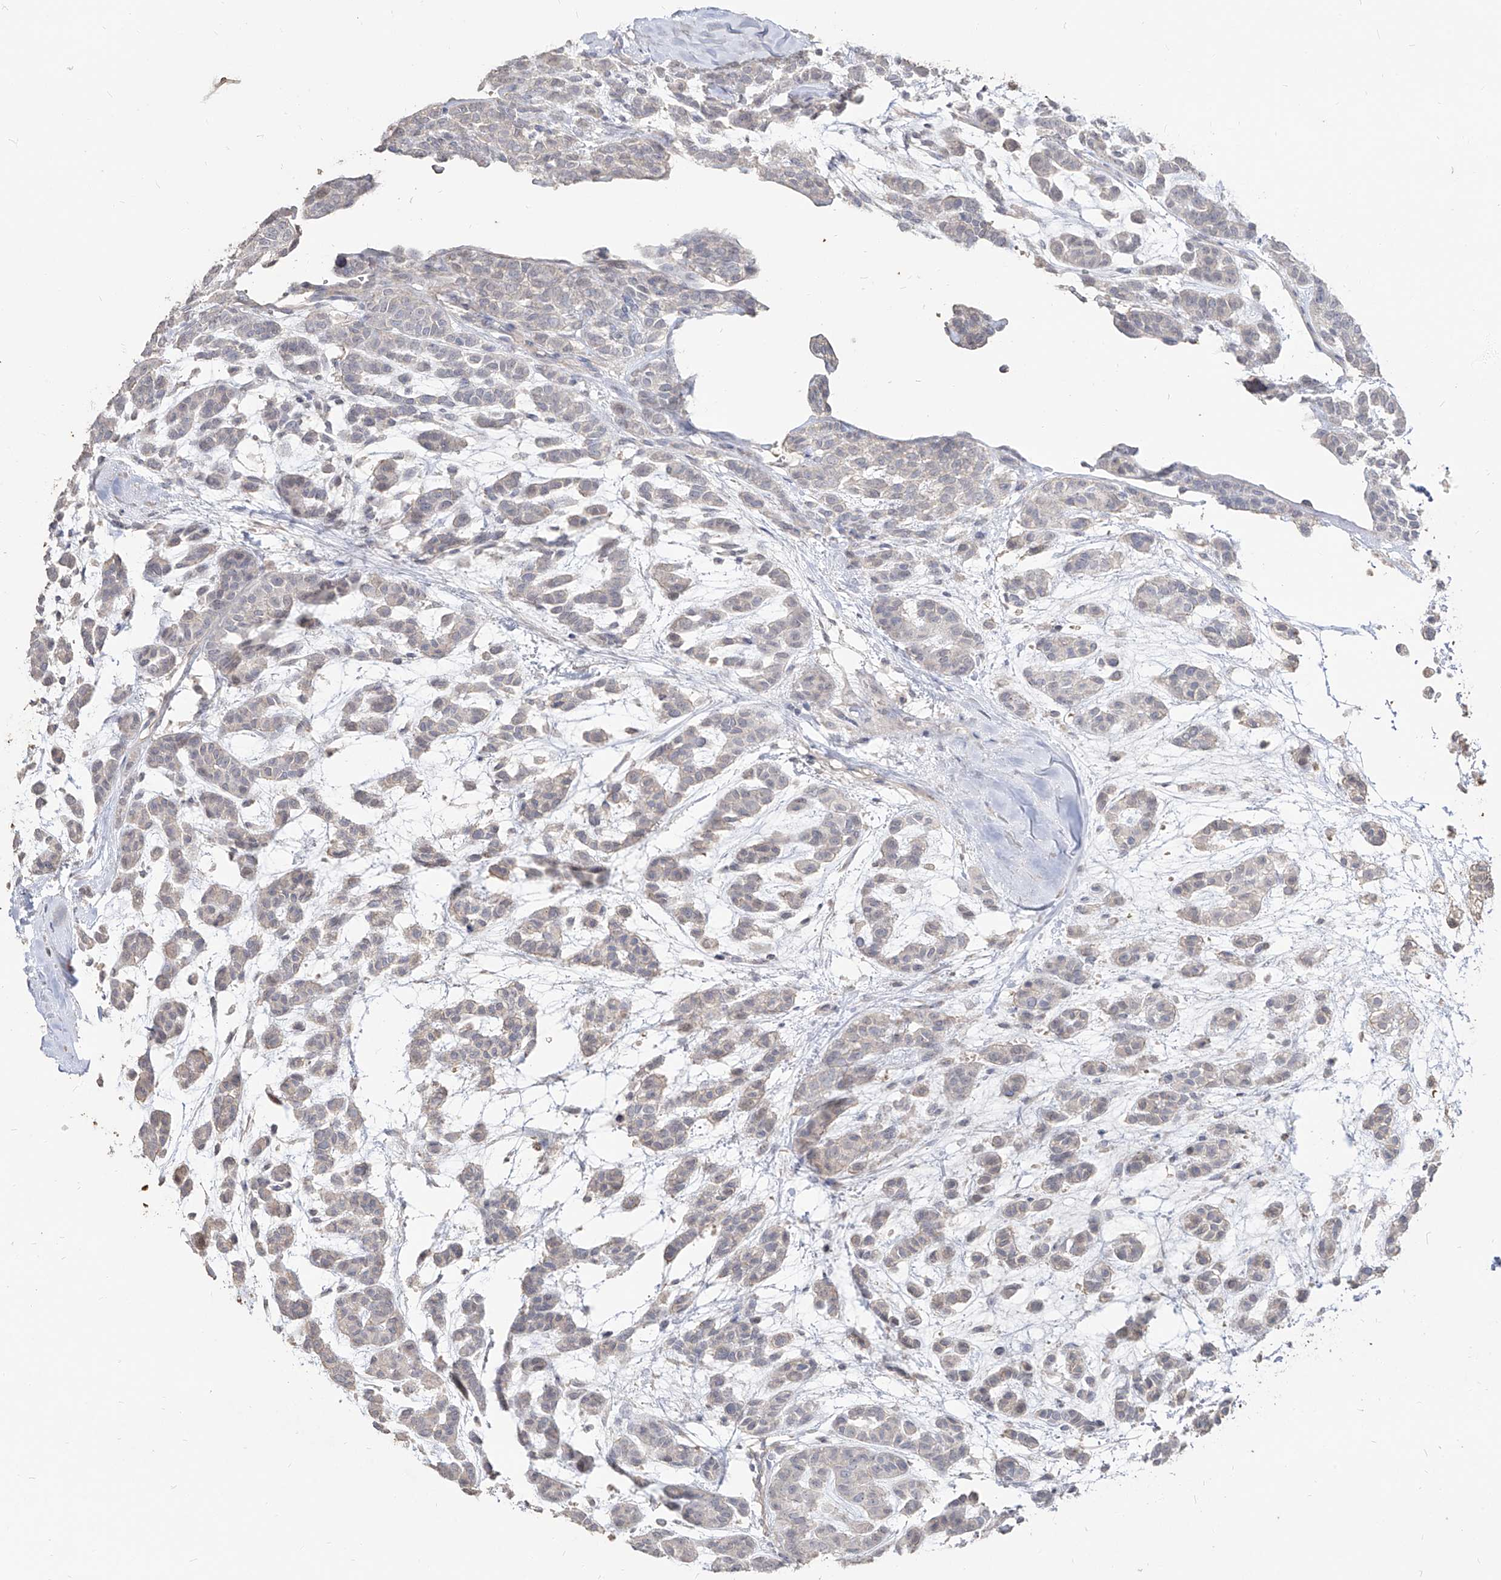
{"staining": {"intensity": "negative", "quantity": "none", "location": "none"}, "tissue": "head and neck cancer", "cell_type": "Tumor cells", "image_type": "cancer", "snomed": [{"axis": "morphology", "description": "Adenocarcinoma, NOS"}, {"axis": "morphology", "description": "Adenoma, NOS"}, {"axis": "topography", "description": "Head-Neck"}], "caption": "This is a histopathology image of immunohistochemistry (IHC) staining of adenoma (head and neck), which shows no staining in tumor cells.", "gene": "ZNF227", "patient": {"sex": "female", "age": 55}}